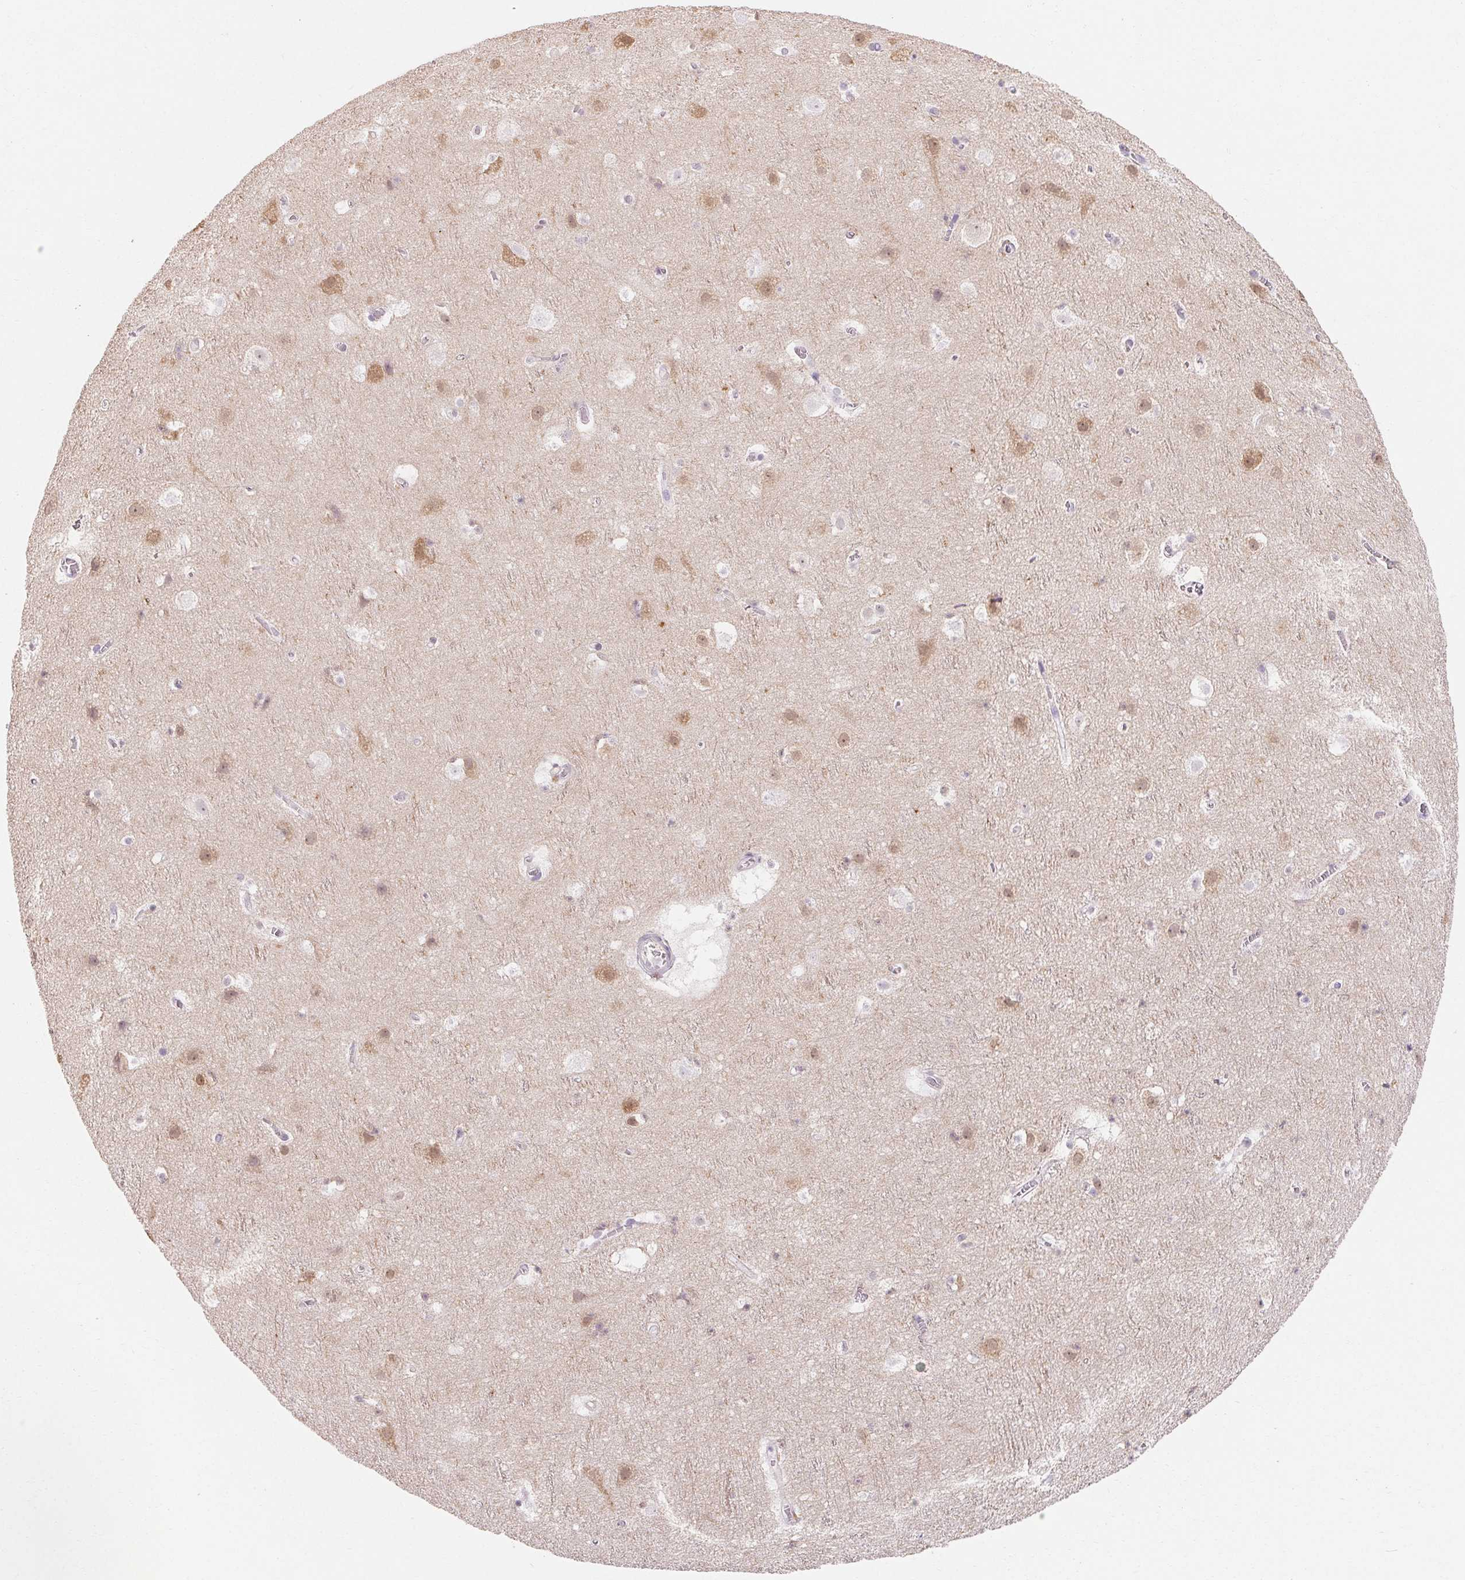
{"staining": {"intensity": "weak", "quantity": "25%-75%", "location": "cytoplasmic/membranous"}, "tissue": "cerebral cortex", "cell_type": "Endothelial cells", "image_type": "normal", "snomed": [{"axis": "morphology", "description": "Normal tissue, NOS"}, {"axis": "topography", "description": "Cerebral cortex"}], "caption": "Protein expression analysis of normal human cerebral cortex reveals weak cytoplasmic/membranous staining in about 25%-75% of endothelial cells. (DAB (3,3'-diaminobenzidine) IHC, brown staining for protein, blue staining for nuclei).", "gene": "MAP7D2", "patient": {"sex": "female", "age": 42}}